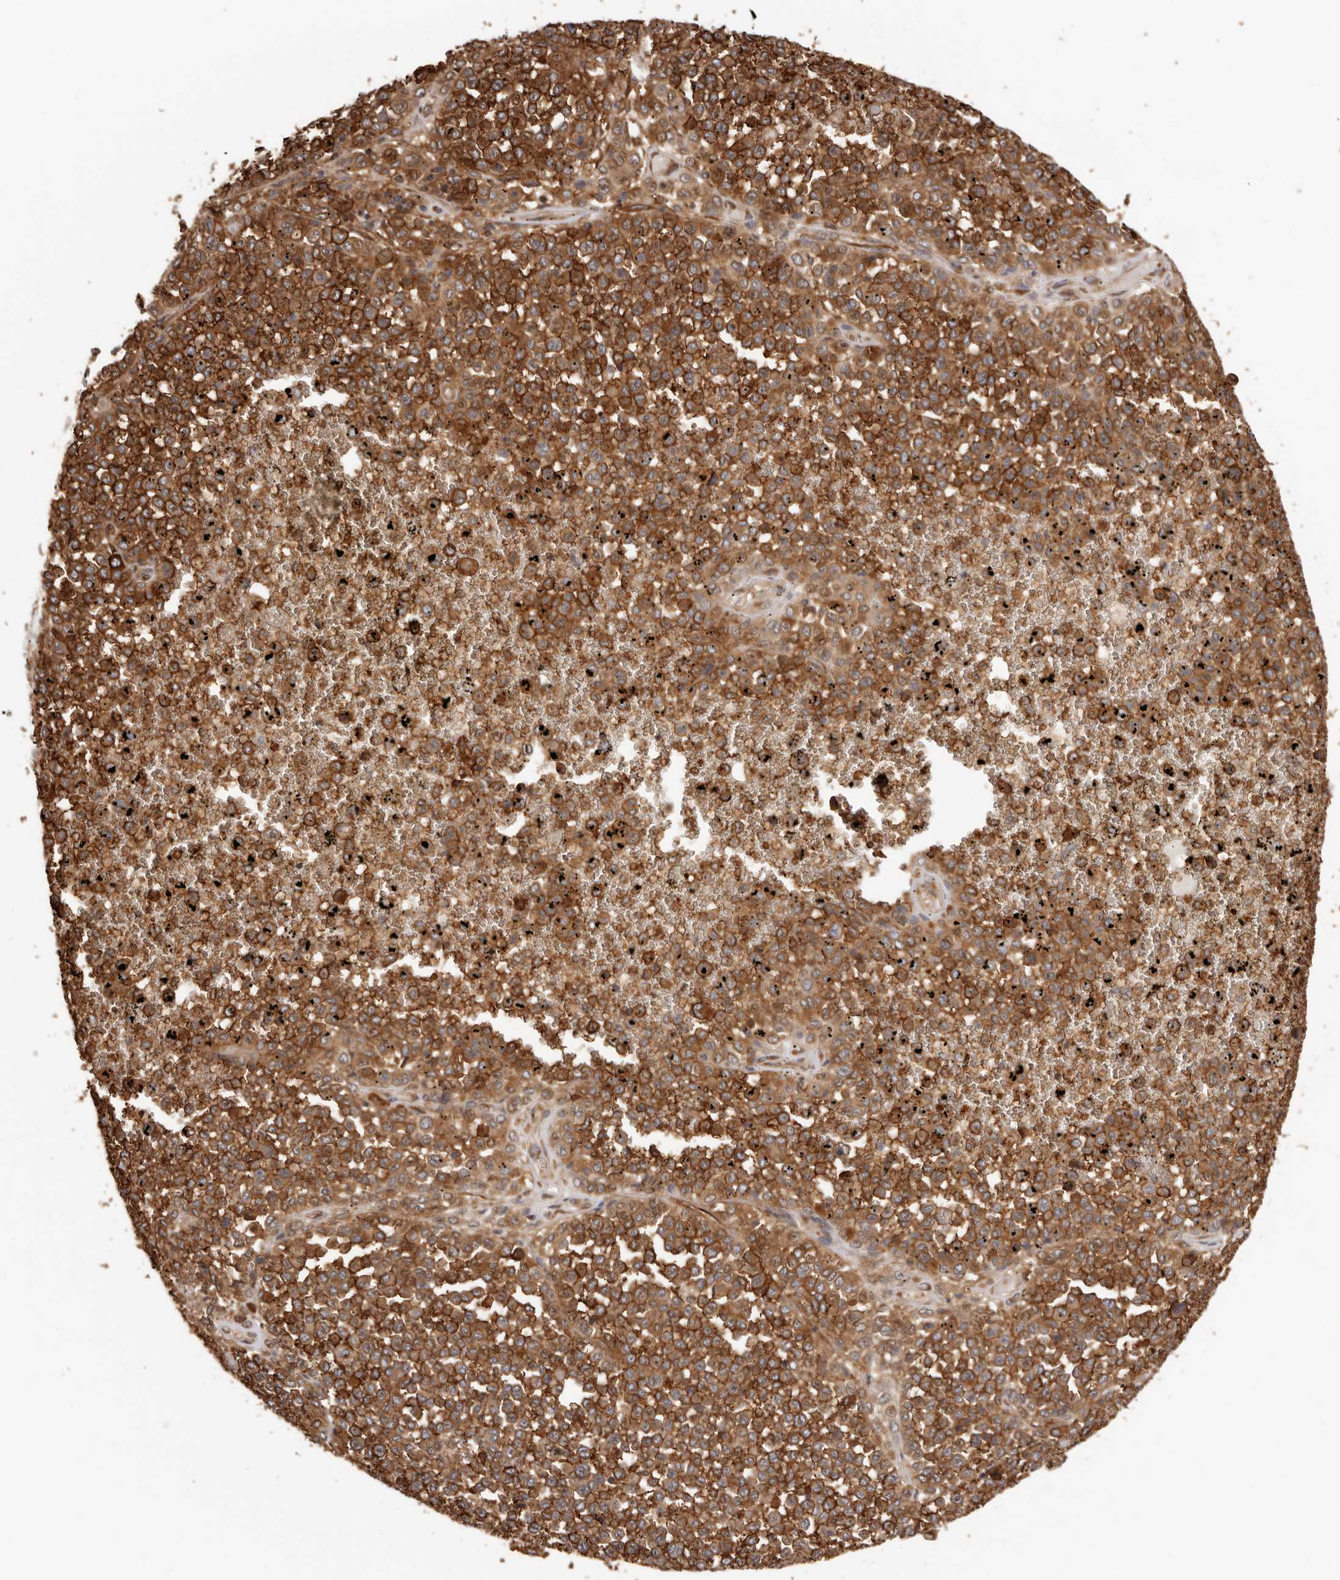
{"staining": {"intensity": "strong", "quantity": ">75%", "location": "cytoplasmic/membranous"}, "tissue": "melanoma", "cell_type": "Tumor cells", "image_type": "cancer", "snomed": [{"axis": "morphology", "description": "Malignant melanoma, Metastatic site"}, {"axis": "topography", "description": "Pancreas"}], "caption": "Protein staining by IHC exhibits strong cytoplasmic/membranous expression in about >75% of tumor cells in melanoma.", "gene": "GPR27", "patient": {"sex": "female", "age": 30}}